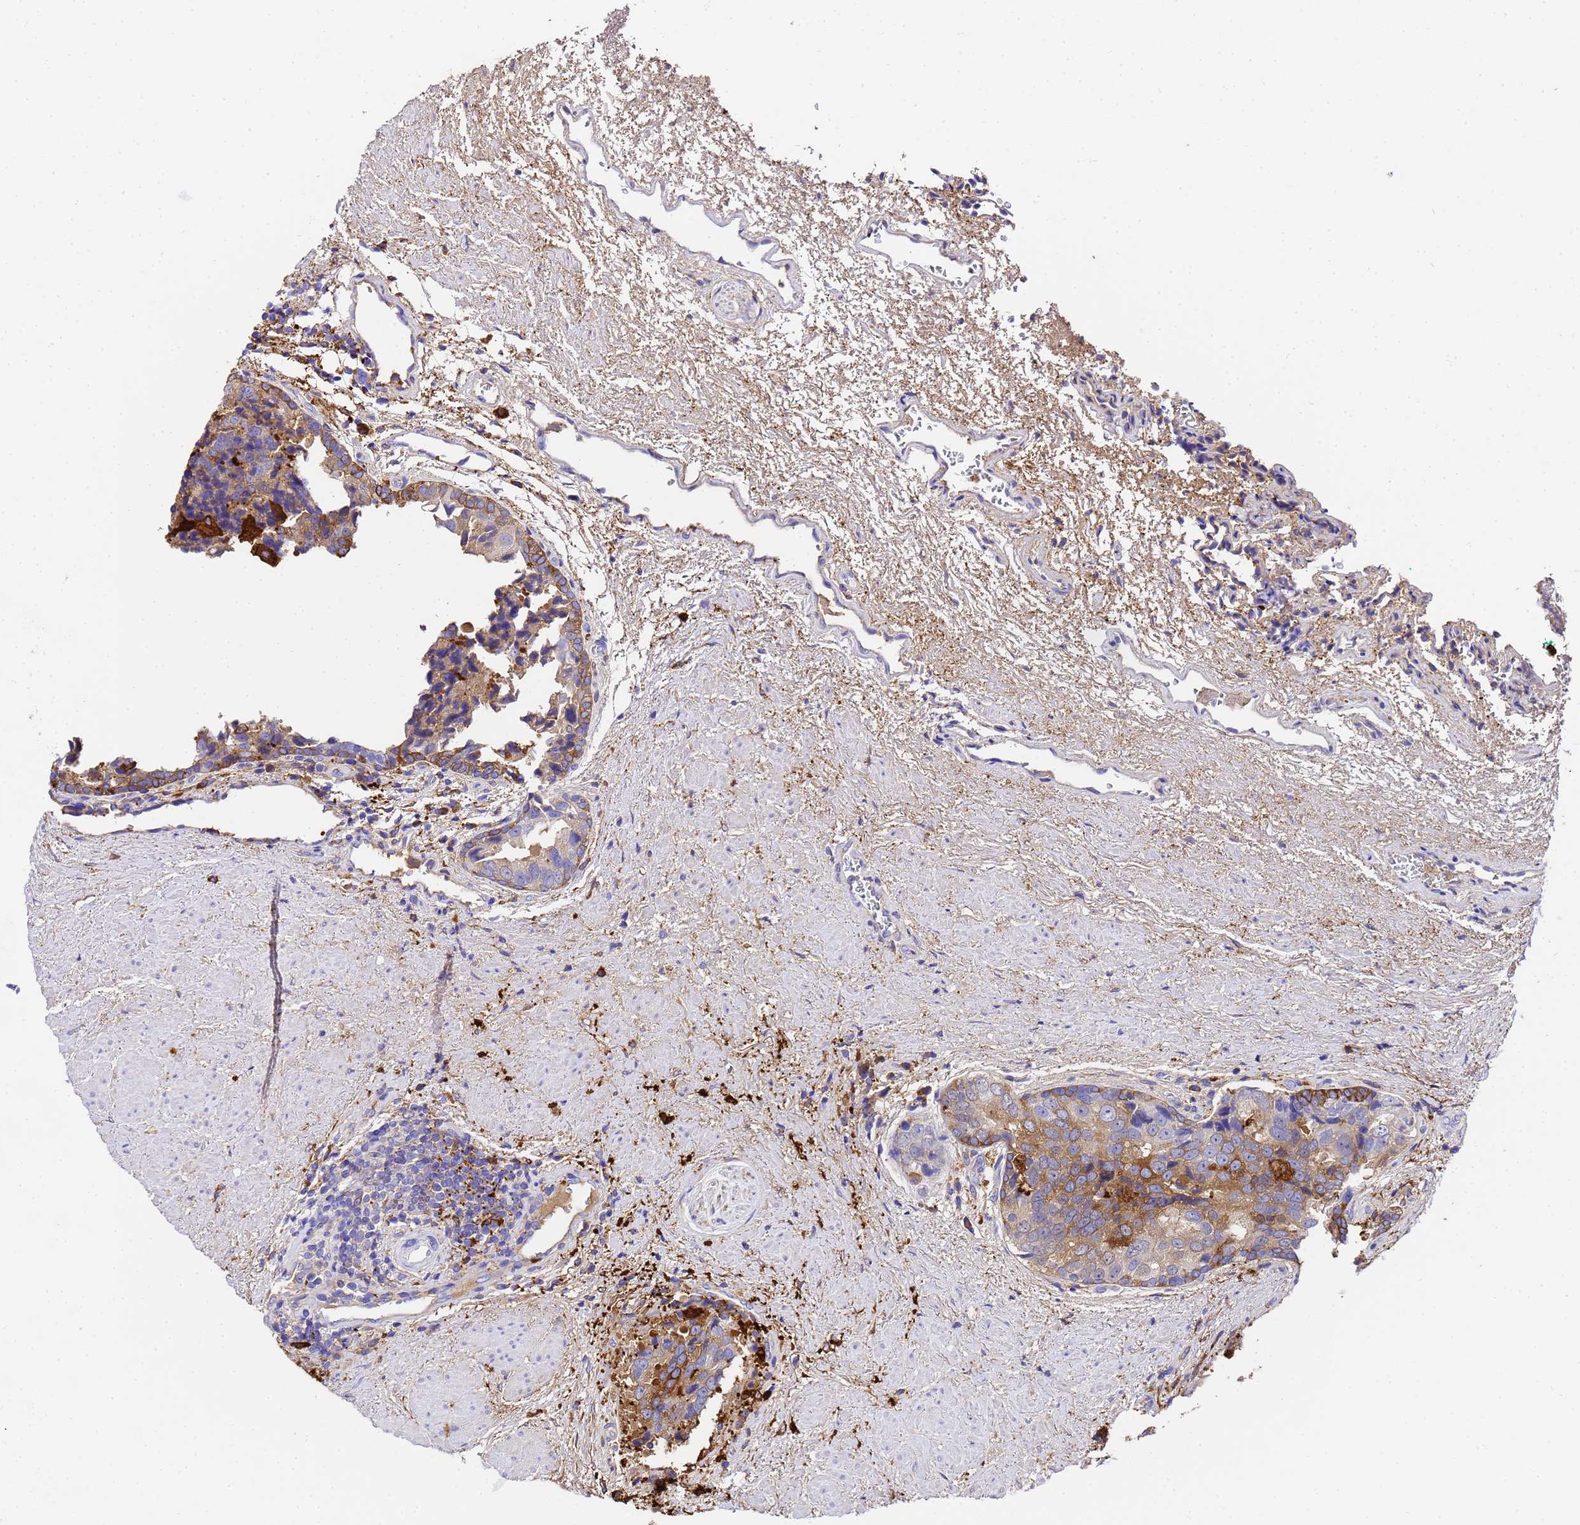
{"staining": {"intensity": "strong", "quantity": ">75%", "location": "cytoplasmic/membranous"}, "tissue": "prostate cancer", "cell_type": "Tumor cells", "image_type": "cancer", "snomed": [{"axis": "morphology", "description": "Adenocarcinoma, High grade"}, {"axis": "topography", "description": "Prostate"}], "caption": "Strong cytoplasmic/membranous expression for a protein is appreciated in about >75% of tumor cells of prostate cancer (high-grade adenocarcinoma) using IHC.", "gene": "FTL", "patient": {"sex": "male", "age": 70}}